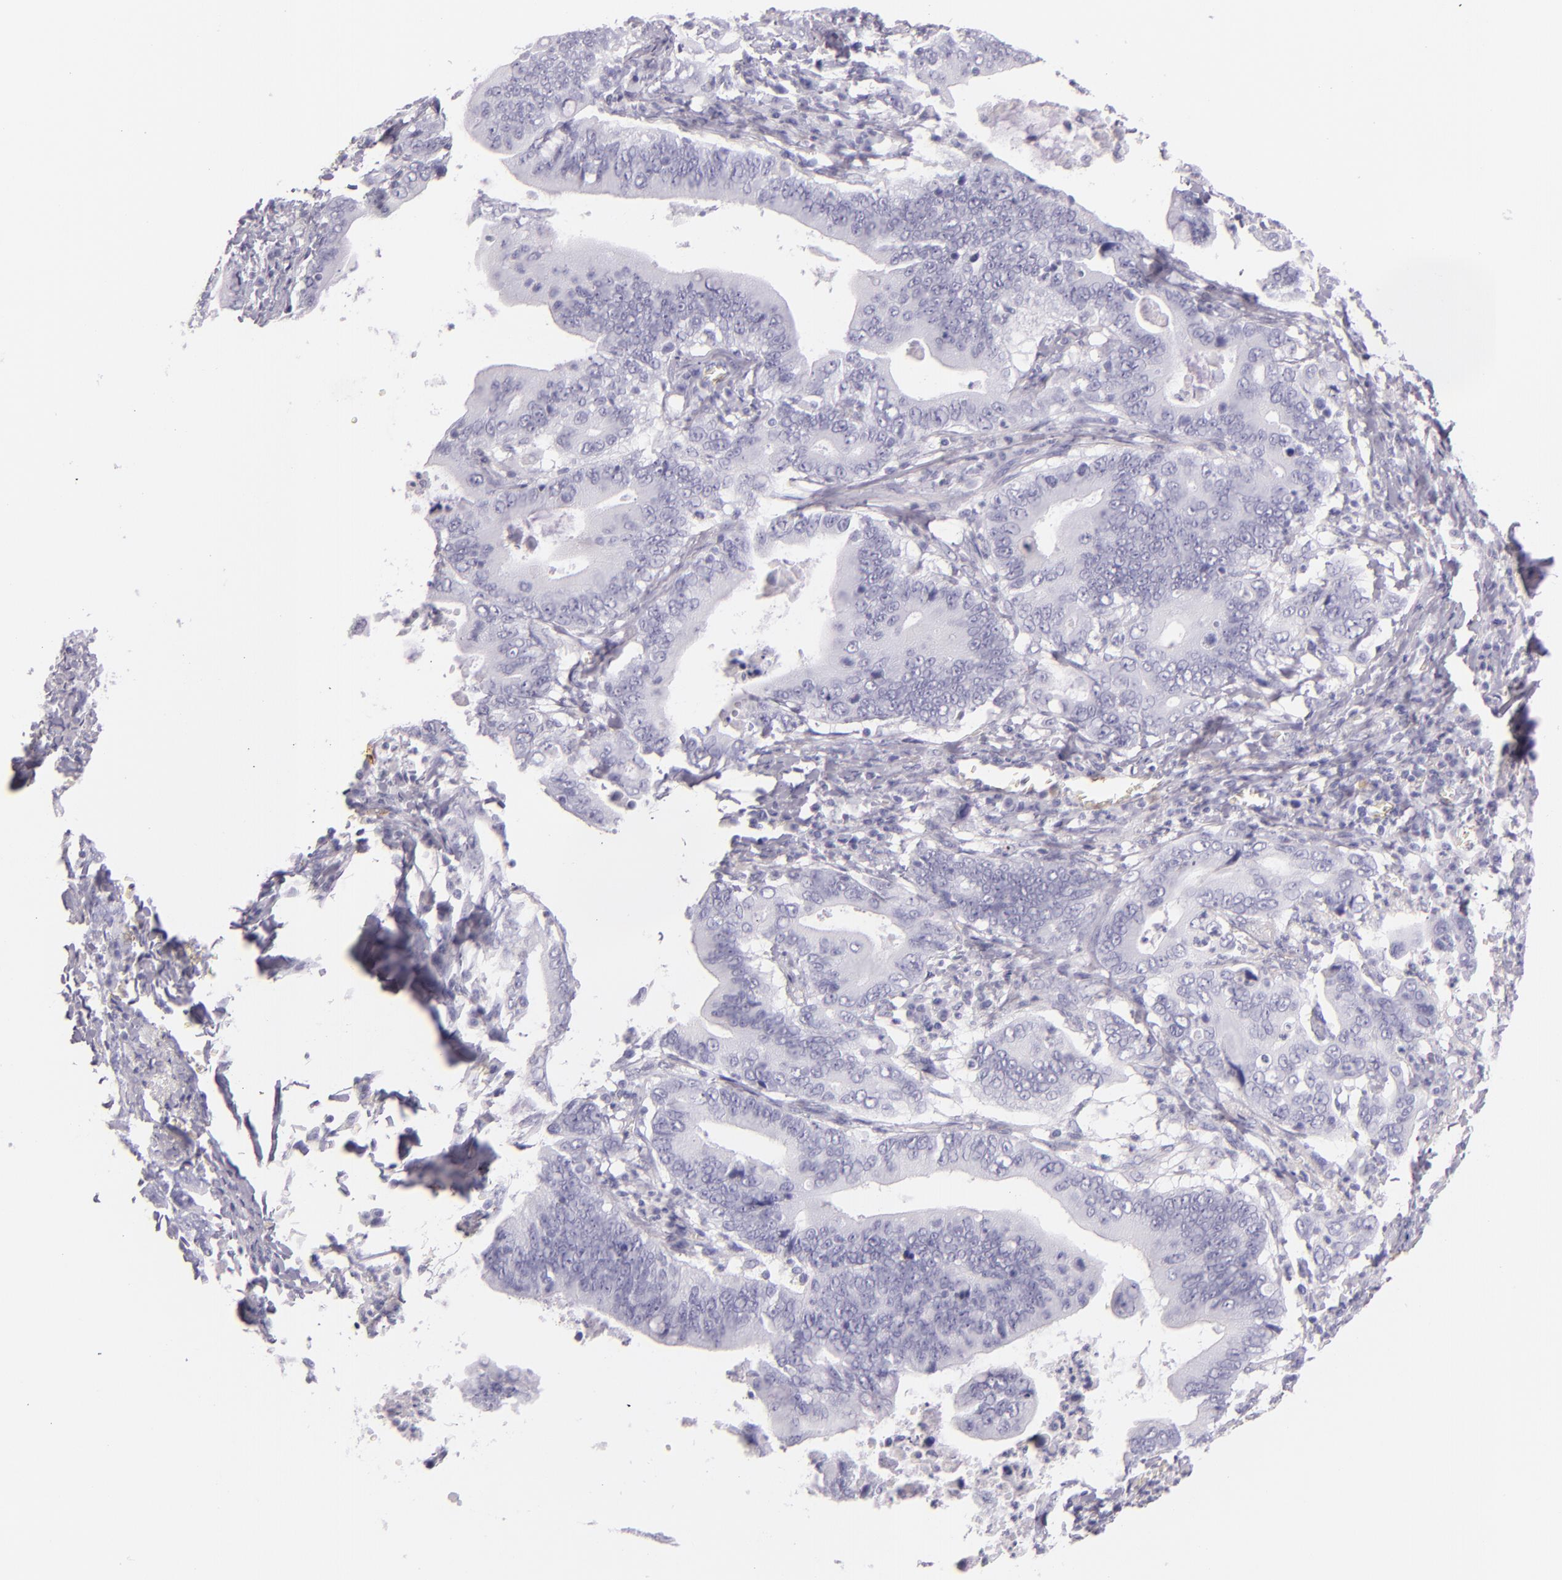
{"staining": {"intensity": "negative", "quantity": "none", "location": "none"}, "tissue": "stomach cancer", "cell_type": "Tumor cells", "image_type": "cancer", "snomed": [{"axis": "morphology", "description": "Adenocarcinoma, NOS"}, {"axis": "topography", "description": "Stomach, upper"}], "caption": "The micrograph demonstrates no staining of tumor cells in adenocarcinoma (stomach).", "gene": "SELP", "patient": {"sex": "male", "age": 63}}